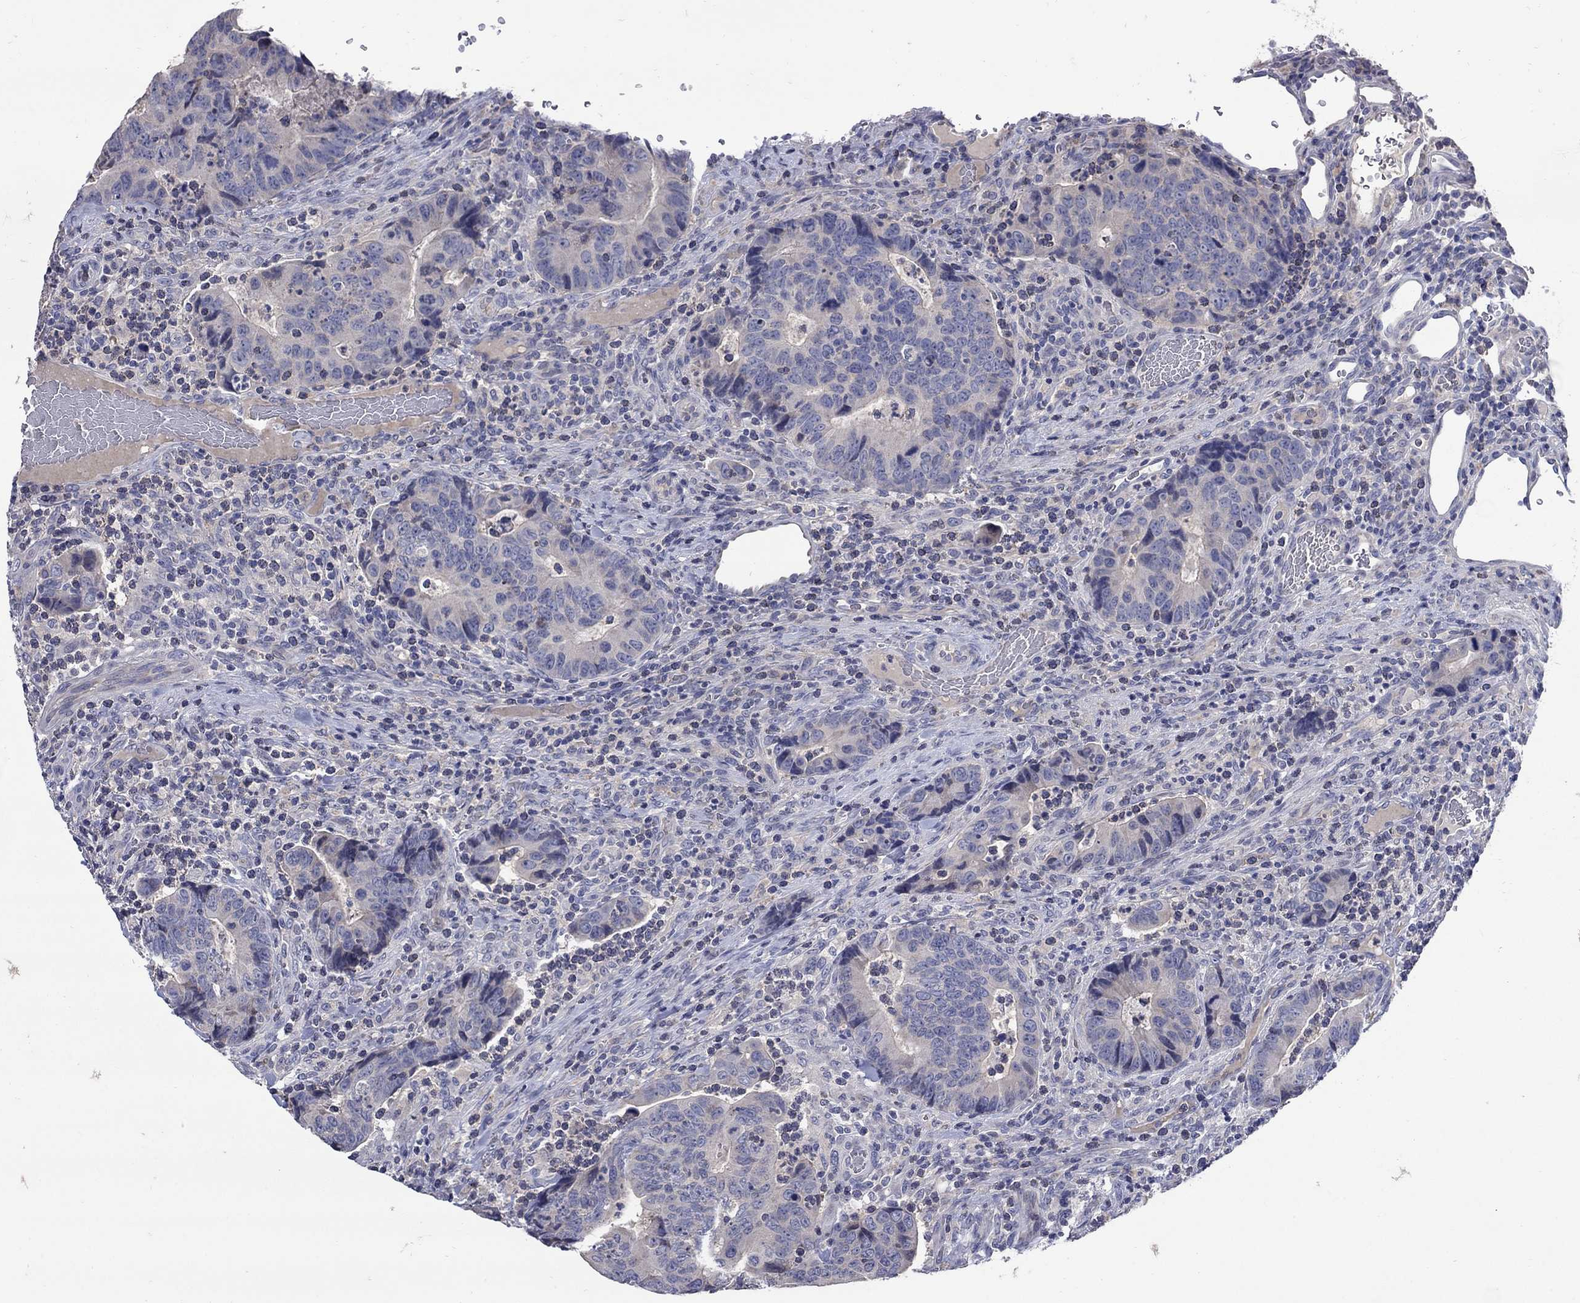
{"staining": {"intensity": "negative", "quantity": "none", "location": "none"}, "tissue": "colorectal cancer", "cell_type": "Tumor cells", "image_type": "cancer", "snomed": [{"axis": "morphology", "description": "Adenocarcinoma, NOS"}, {"axis": "topography", "description": "Colon"}], "caption": "There is no significant staining in tumor cells of colorectal adenocarcinoma.", "gene": "CETN1", "patient": {"sex": "female", "age": 56}}